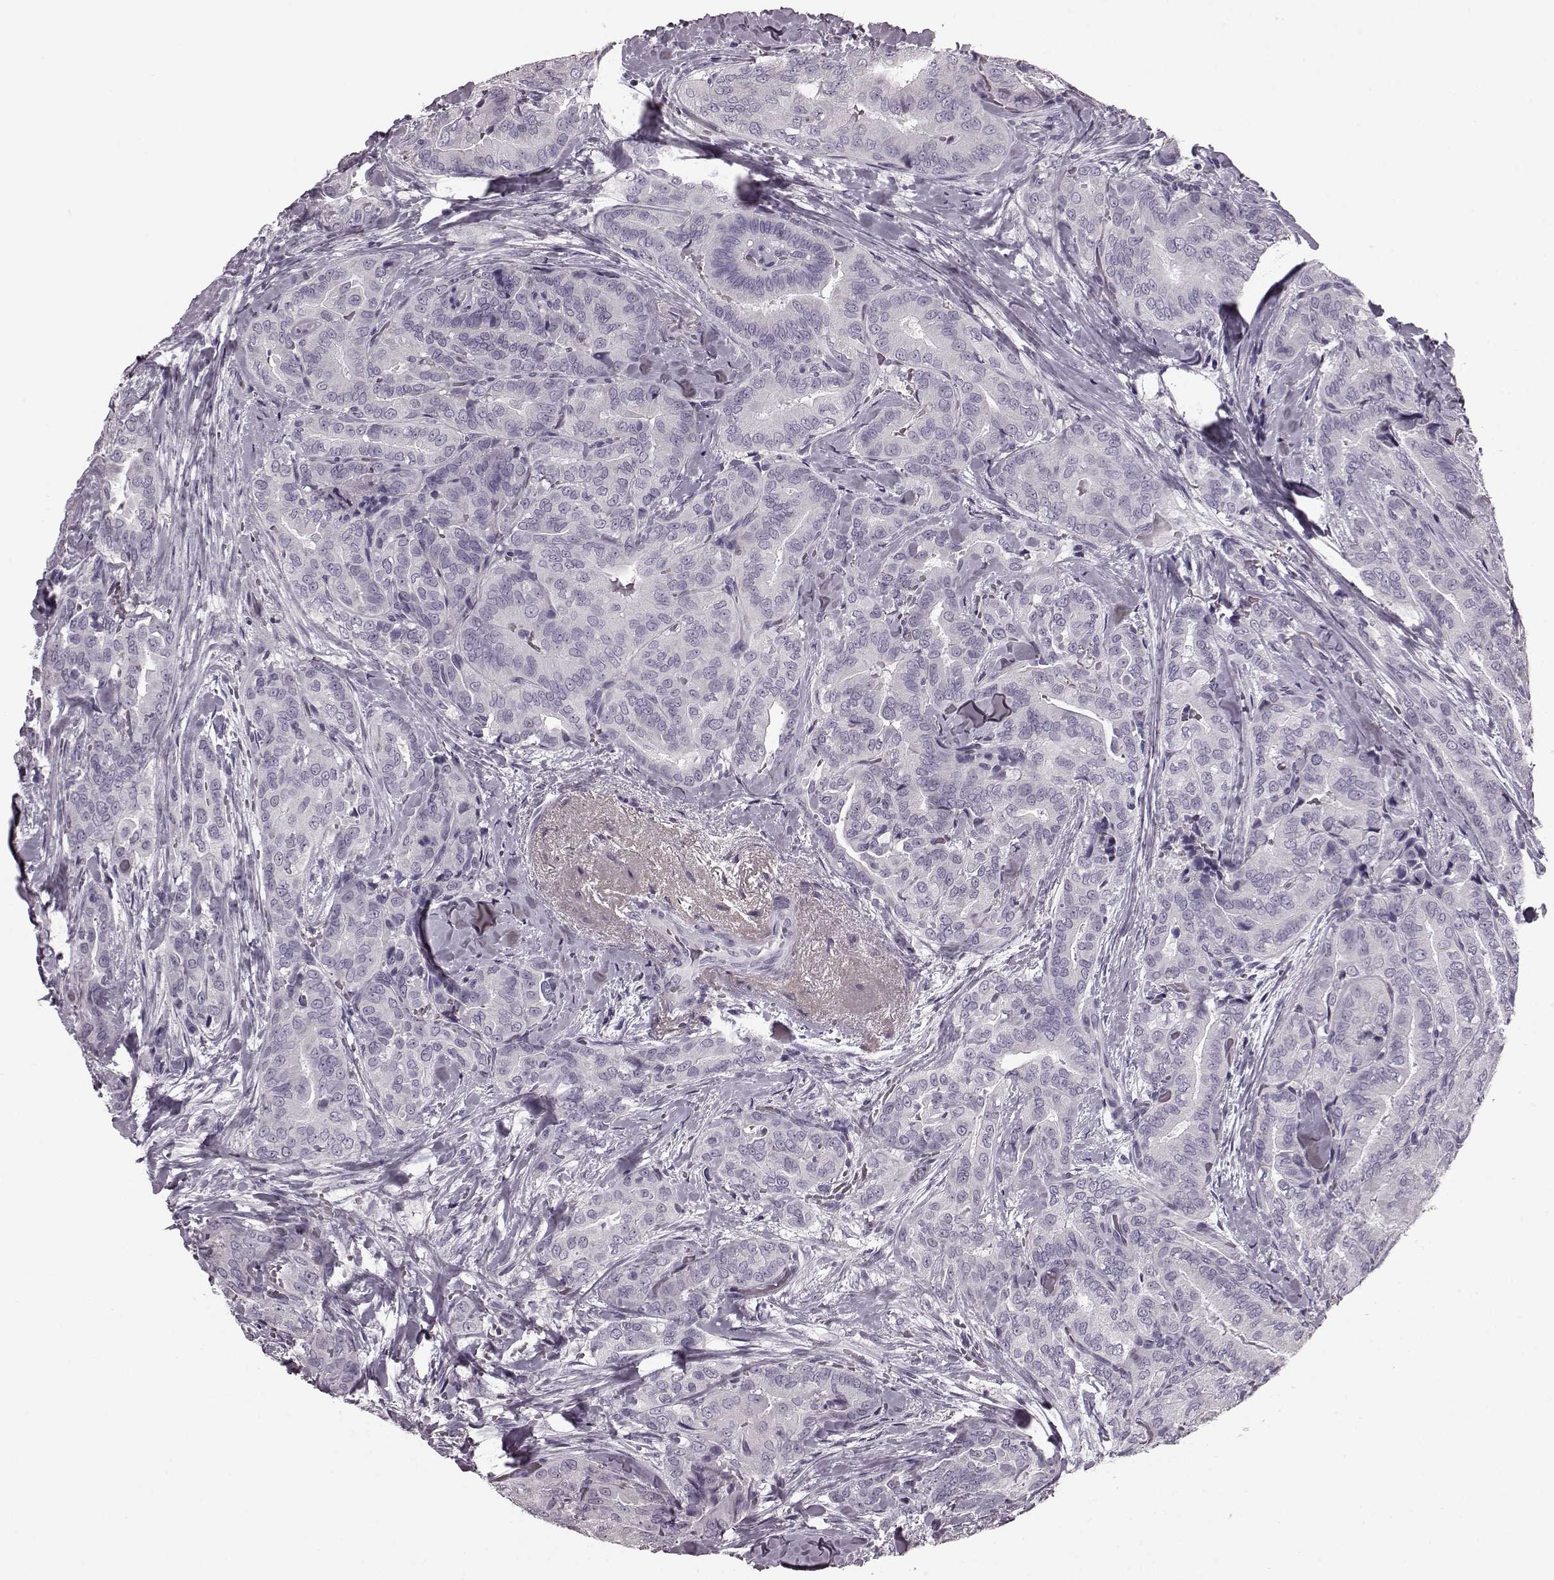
{"staining": {"intensity": "negative", "quantity": "none", "location": "none"}, "tissue": "thyroid cancer", "cell_type": "Tumor cells", "image_type": "cancer", "snomed": [{"axis": "morphology", "description": "Papillary adenocarcinoma, NOS"}, {"axis": "topography", "description": "Thyroid gland"}], "caption": "Tumor cells are negative for brown protein staining in thyroid papillary adenocarcinoma.", "gene": "CST7", "patient": {"sex": "male", "age": 61}}